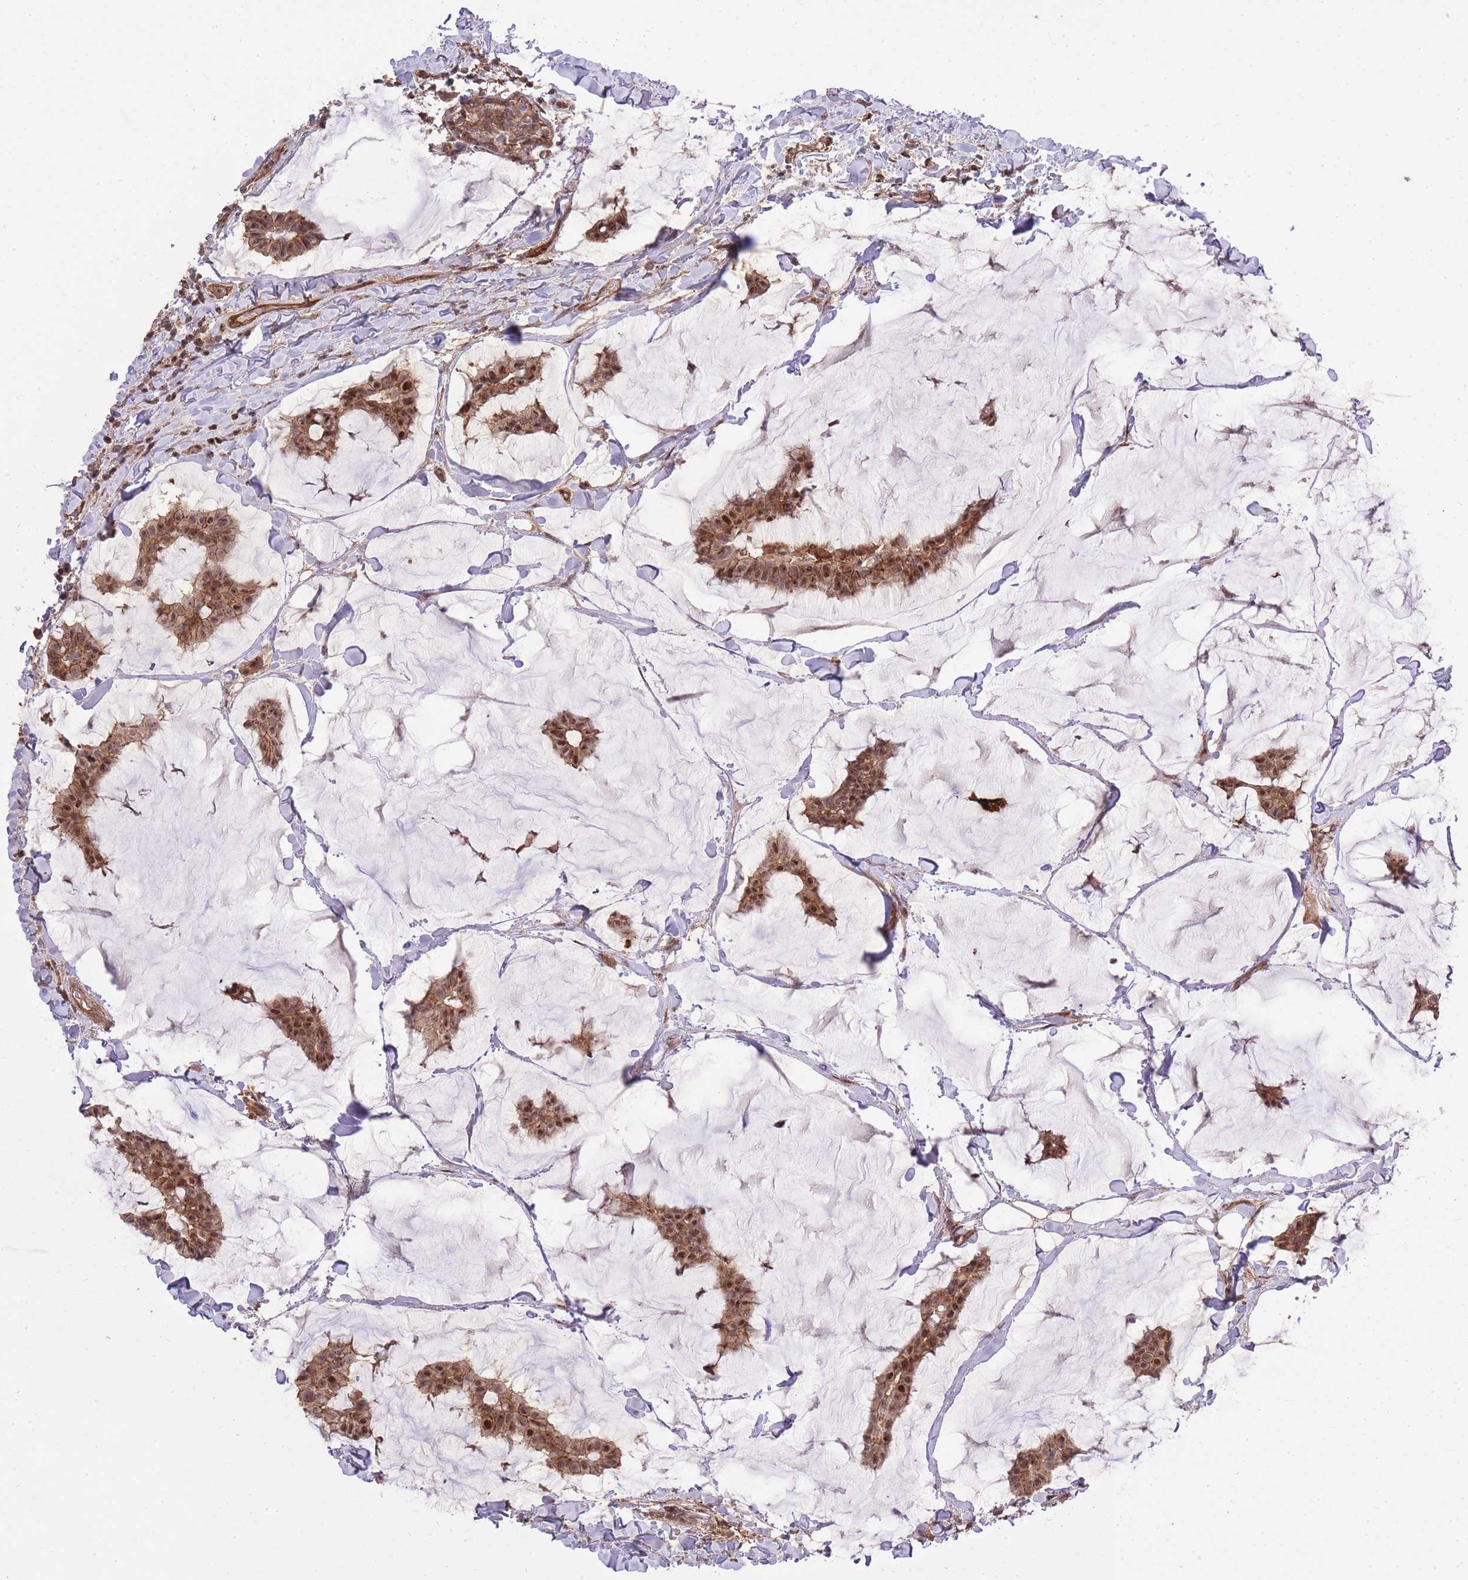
{"staining": {"intensity": "moderate", "quantity": ">75%", "location": "cytoplasmic/membranous,nuclear"}, "tissue": "breast cancer", "cell_type": "Tumor cells", "image_type": "cancer", "snomed": [{"axis": "morphology", "description": "Duct carcinoma"}, {"axis": "topography", "description": "Breast"}], "caption": "Intraductal carcinoma (breast) stained with DAB (3,3'-diaminobenzidine) immunohistochemistry demonstrates medium levels of moderate cytoplasmic/membranous and nuclear expression in about >75% of tumor cells.", "gene": "PLD1", "patient": {"sex": "female", "age": 93}}